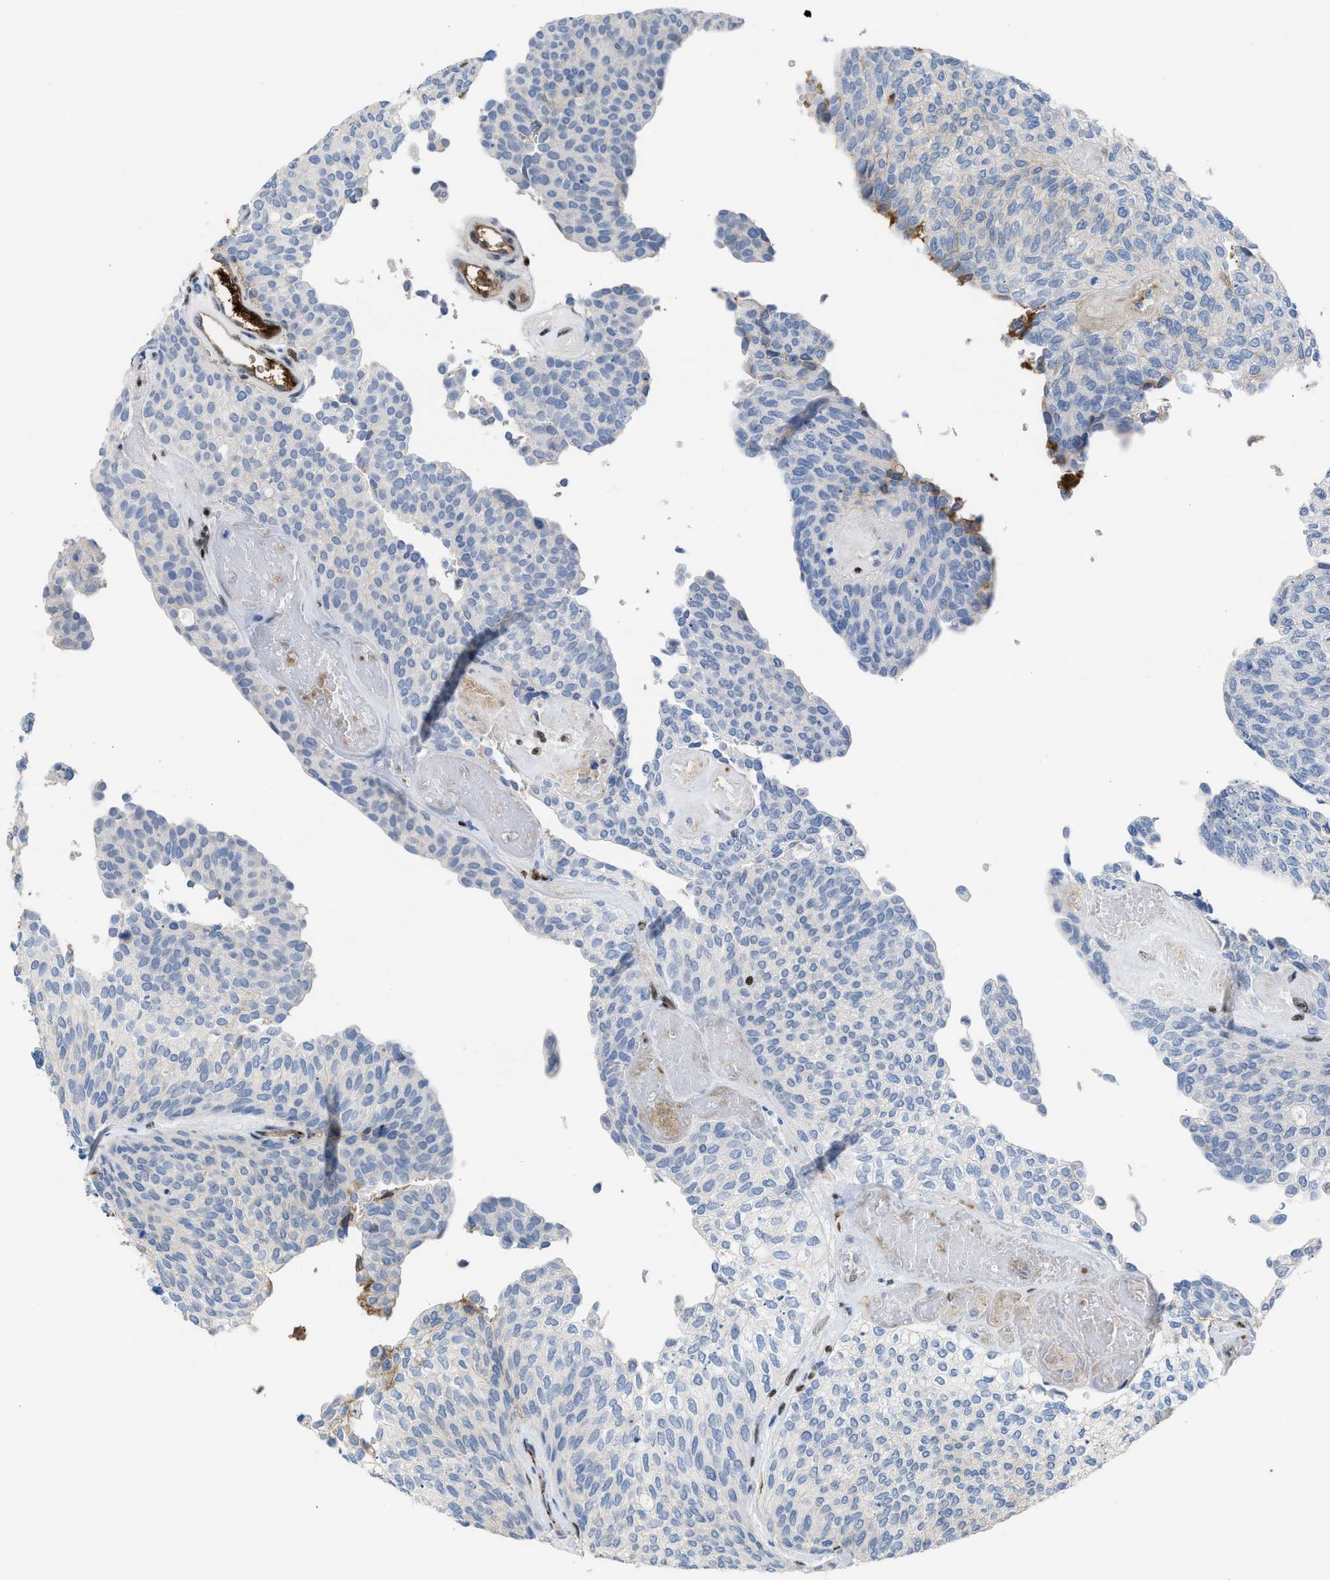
{"staining": {"intensity": "moderate", "quantity": "25%-75%", "location": "cytoplasmic/membranous"}, "tissue": "urothelial cancer", "cell_type": "Tumor cells", "image_type": "cancer", "snomed": [{"axis": "morphology", "description": "Urothelial carcinoma, Low grade"}, {"axis": "topography", "description": "Urinary bladder"}], "caption": "A brown stain highlights moderate cytoplasmic/membranous expression of a protein in human urothelial carcinoma (low-grade) tumor cells.", "gene": "LEF1", "patient": {"sex": "female", "age": 79}}